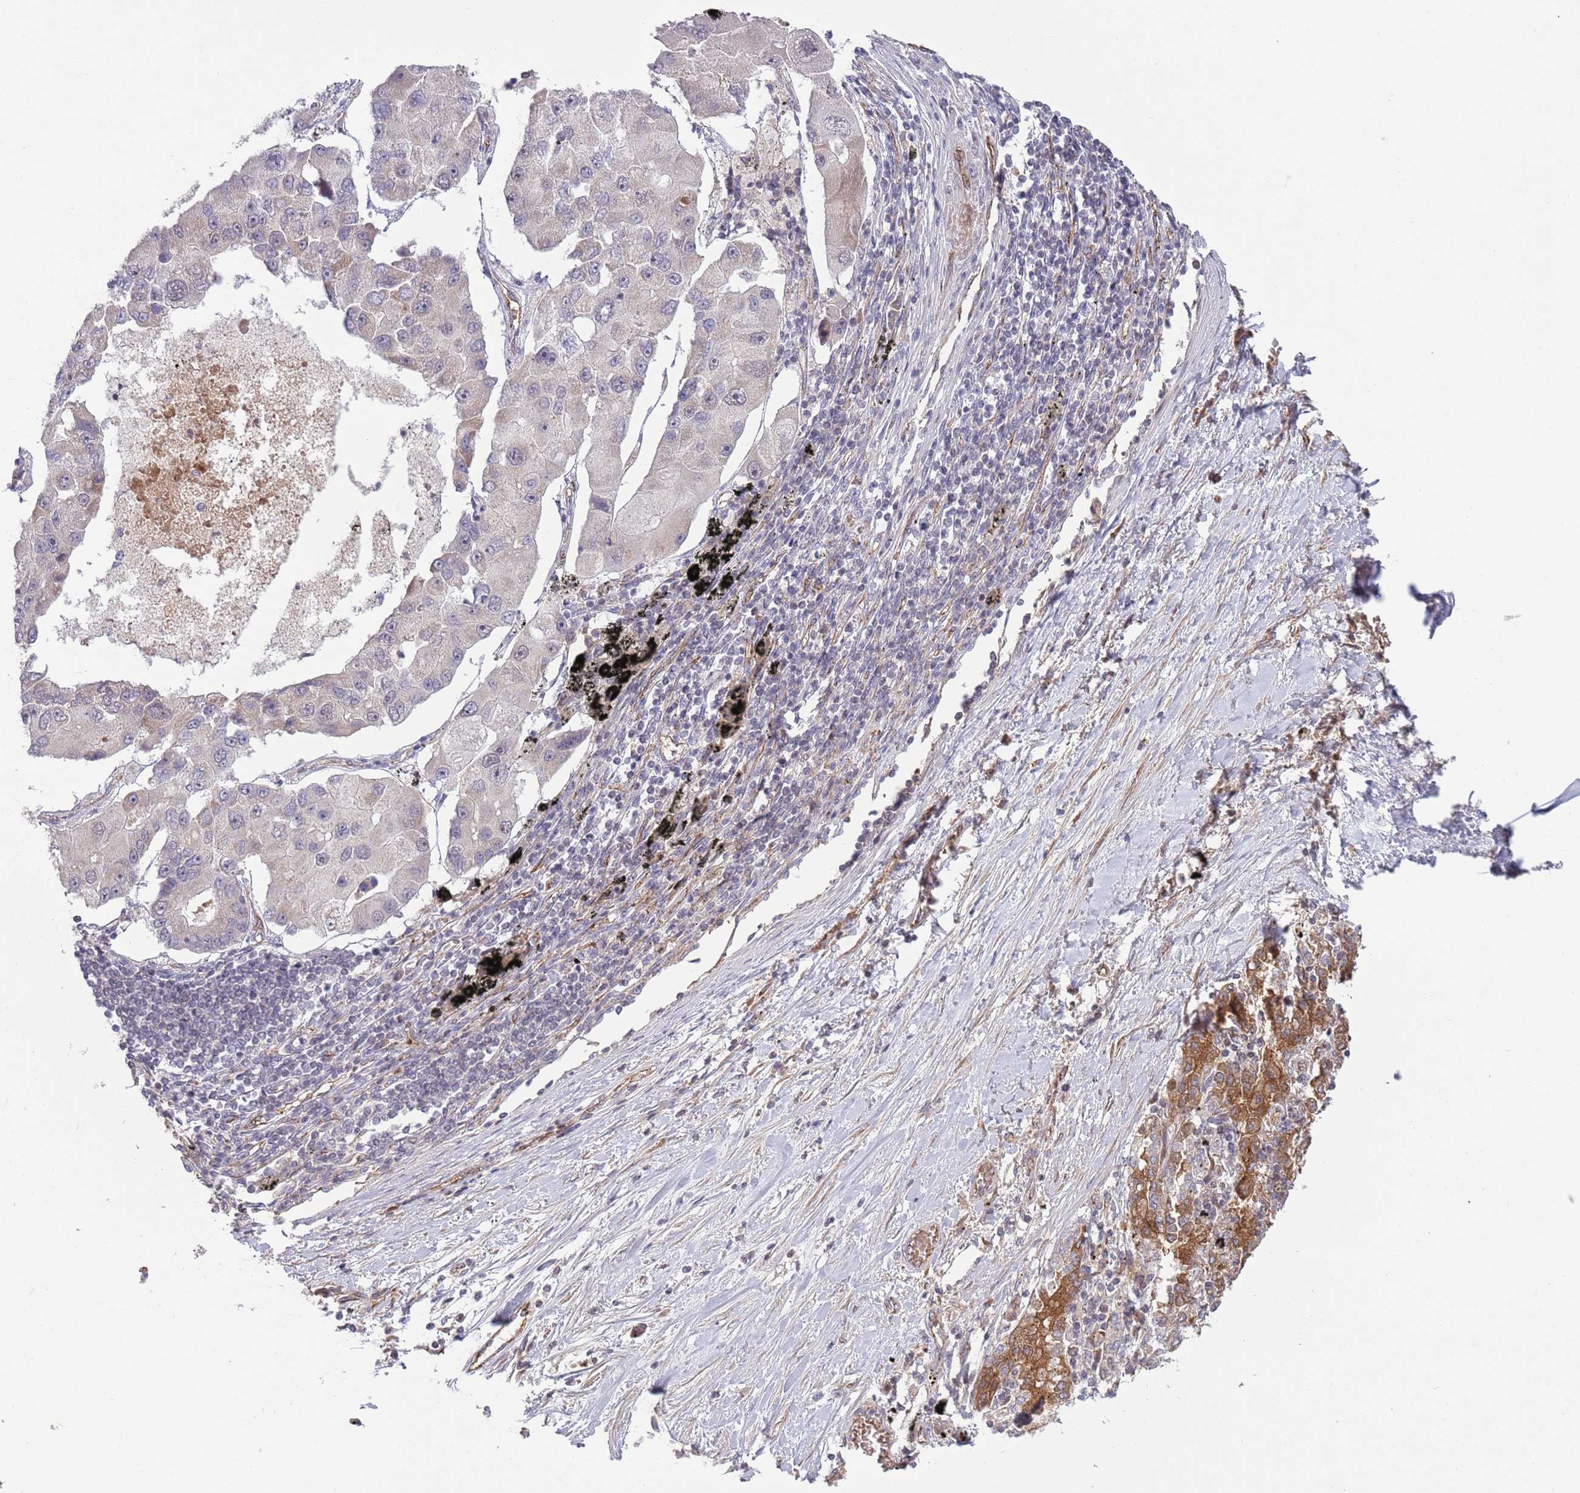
{"staining": {"intensity": "negative", "quantity": "none", "location": "none"}, "tissue": "lung cancer", "cell_type": "Tumor cells", "image_type": "cancer", "snomed": [{"axis": "morphology", "description": "Adenocarcinoma, NOS"}, {"axis": "topography", "description": "Lung"}], "caption": "Lung cancer (adenocarcinoma) stained for a protein using immunohistochemistry exhibits no positivity tumor cells.", "gene": "DPP10", "patient": {"sex": "female", "age": 54}}